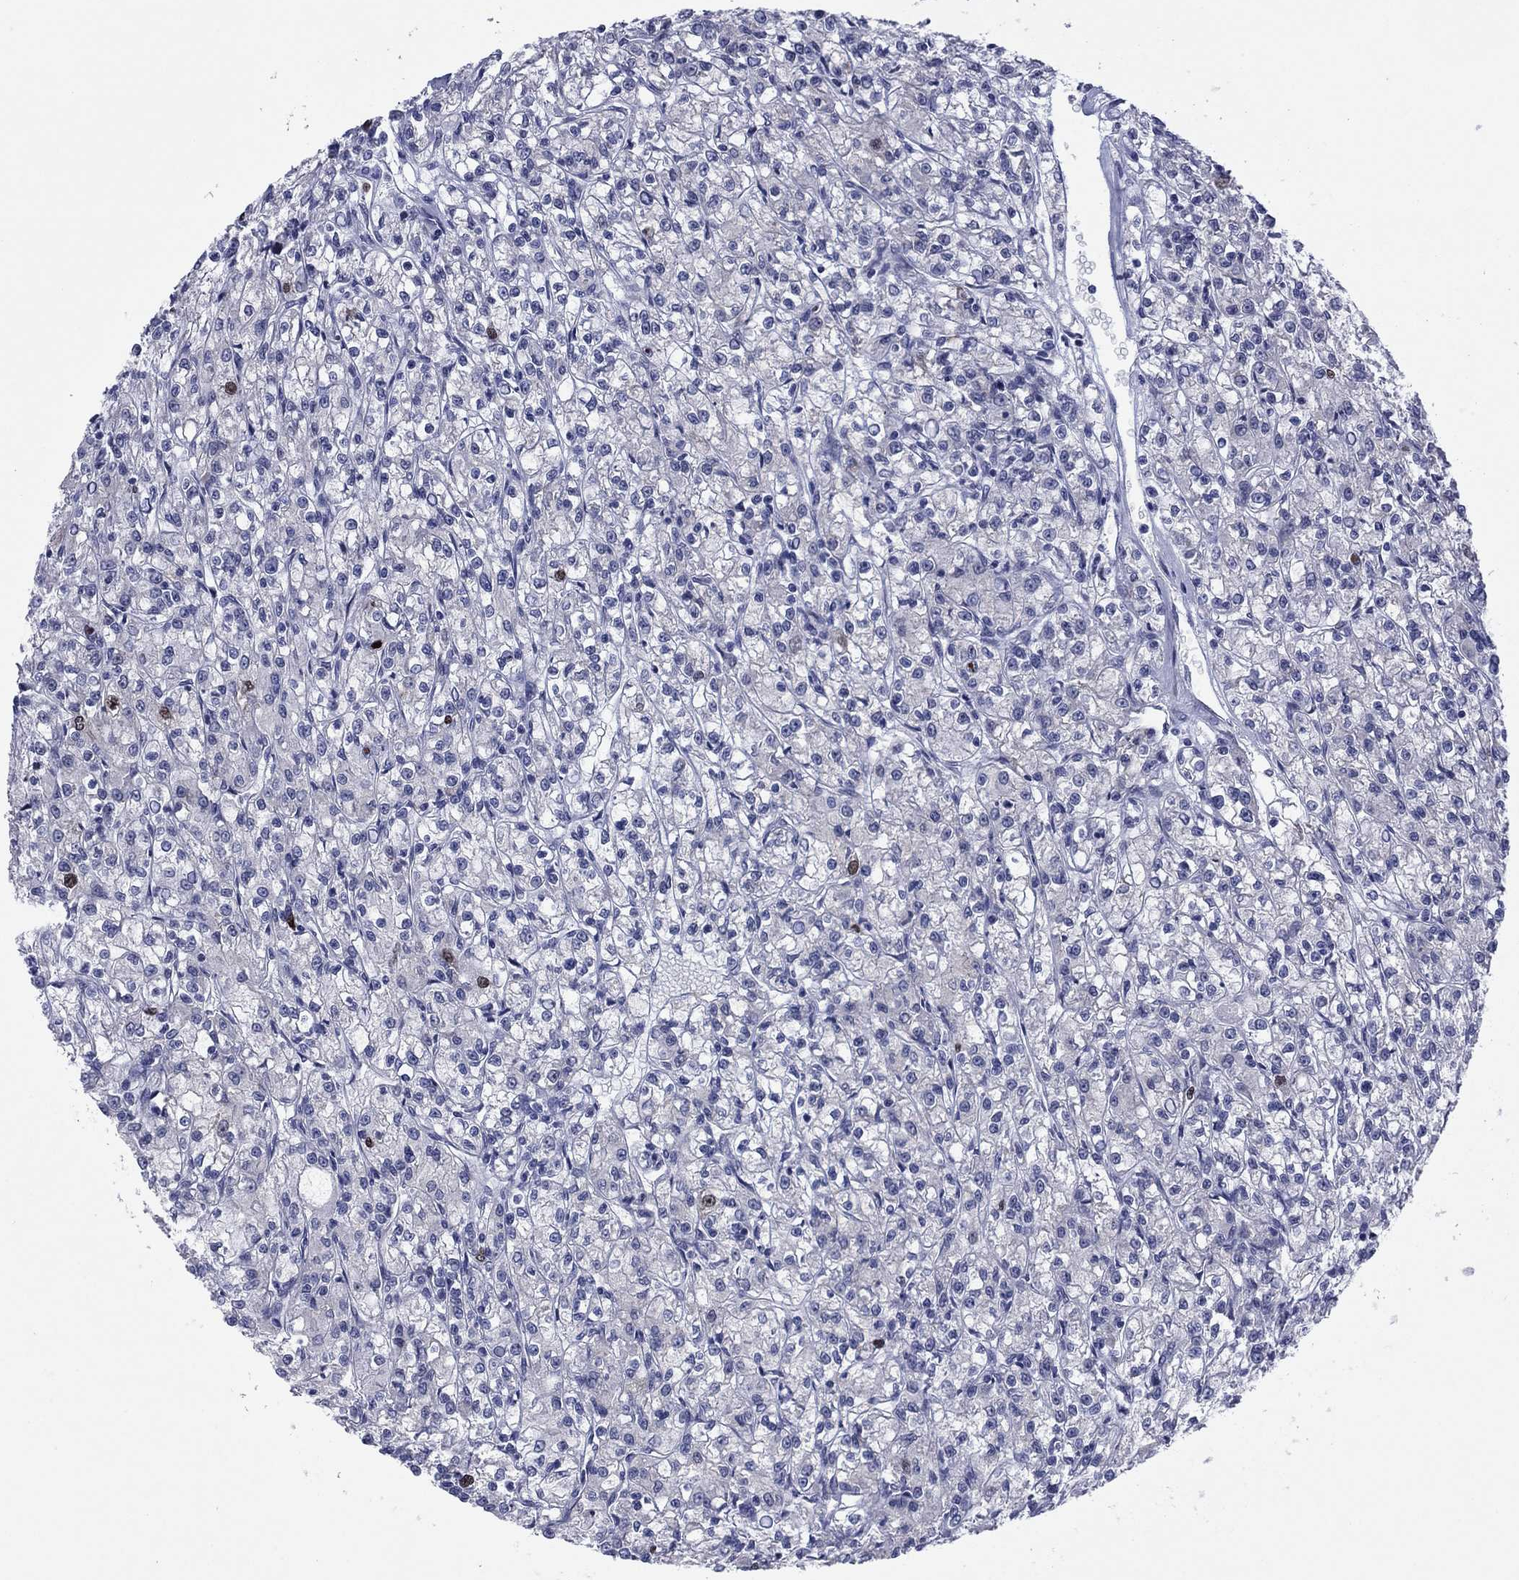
{"staining": {"intensity": "strong", "quantity": "<25%", "location": "nuclear"}, "tissue": "renal cancer", "cell_type": "Tumor cells", "image_type": "cancer", "snomed": [{"axis": "morphology", "description": "Adenocarcinoma, NOS"}, {"axis": "topography", "description": "Kidney"}], "caption": "Immunohistochemical staining of adenocarcinoma (renal) shows medium levels of strong nuclear protein staining in about <25% of tumor cells.", "gene": "CDCA5", "patient": {"sex": "female", "age": 59}}